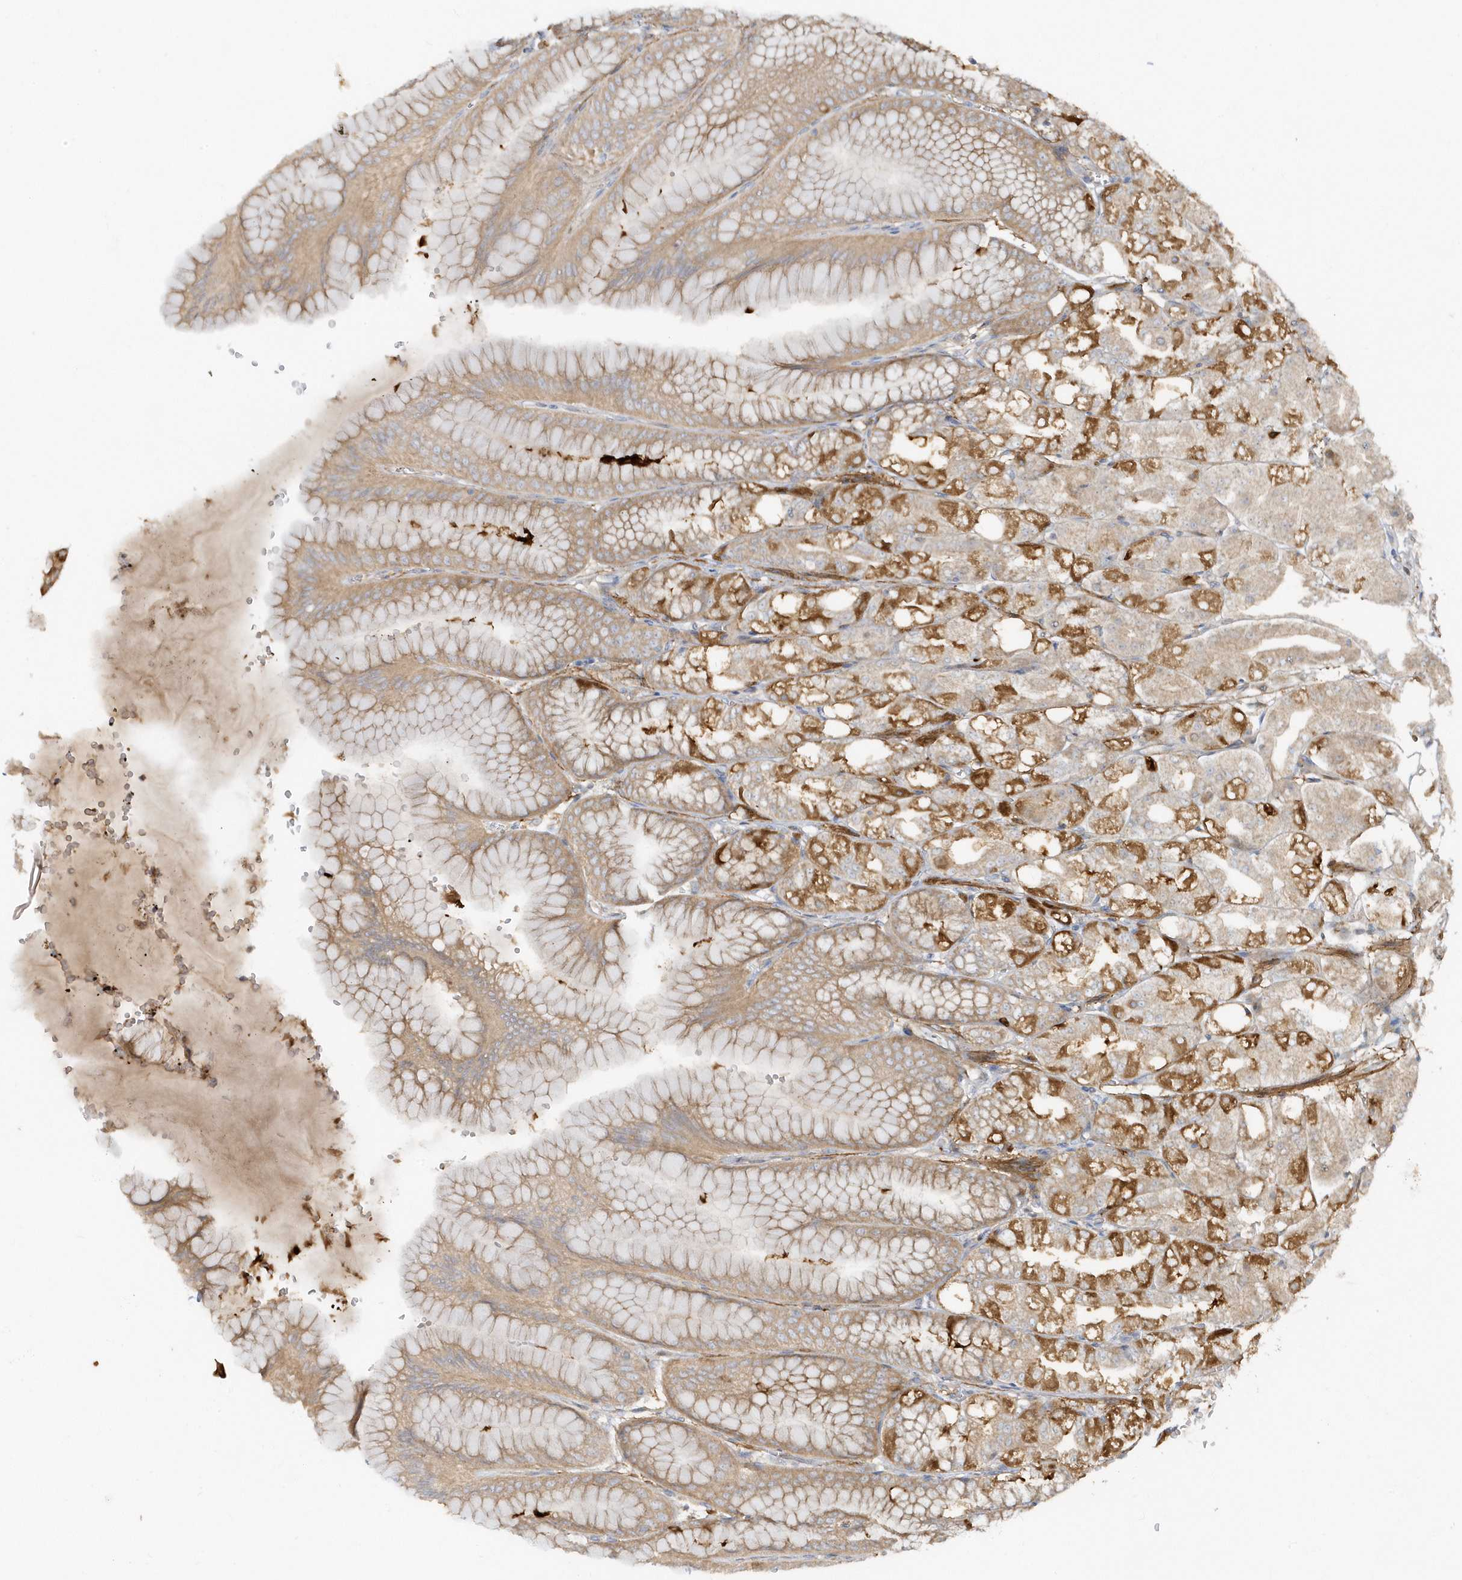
{"staining": {"intensity": "moderate", "quantity": "25%-75%", "location": "cytoplasmic/membranous"}, "tissue": "stomach", "cell_type": "Glandular cells", "image_type": "normal", "snomed": [{"axis": "morphology", "description": "Normal tissue, NOS"}, {"axis": "topography", "description": "Stomach, lower"}], "caption": "A medium amount of moderate cytoplasmic/membranous positivity is identified in approximately 25%-75% of glandular cells in benign stomach. (Brightfield microscopy of DAB IHC at high magnification).", "gene": "LEXM", "patient": {"sex": "male", "age": 71}}